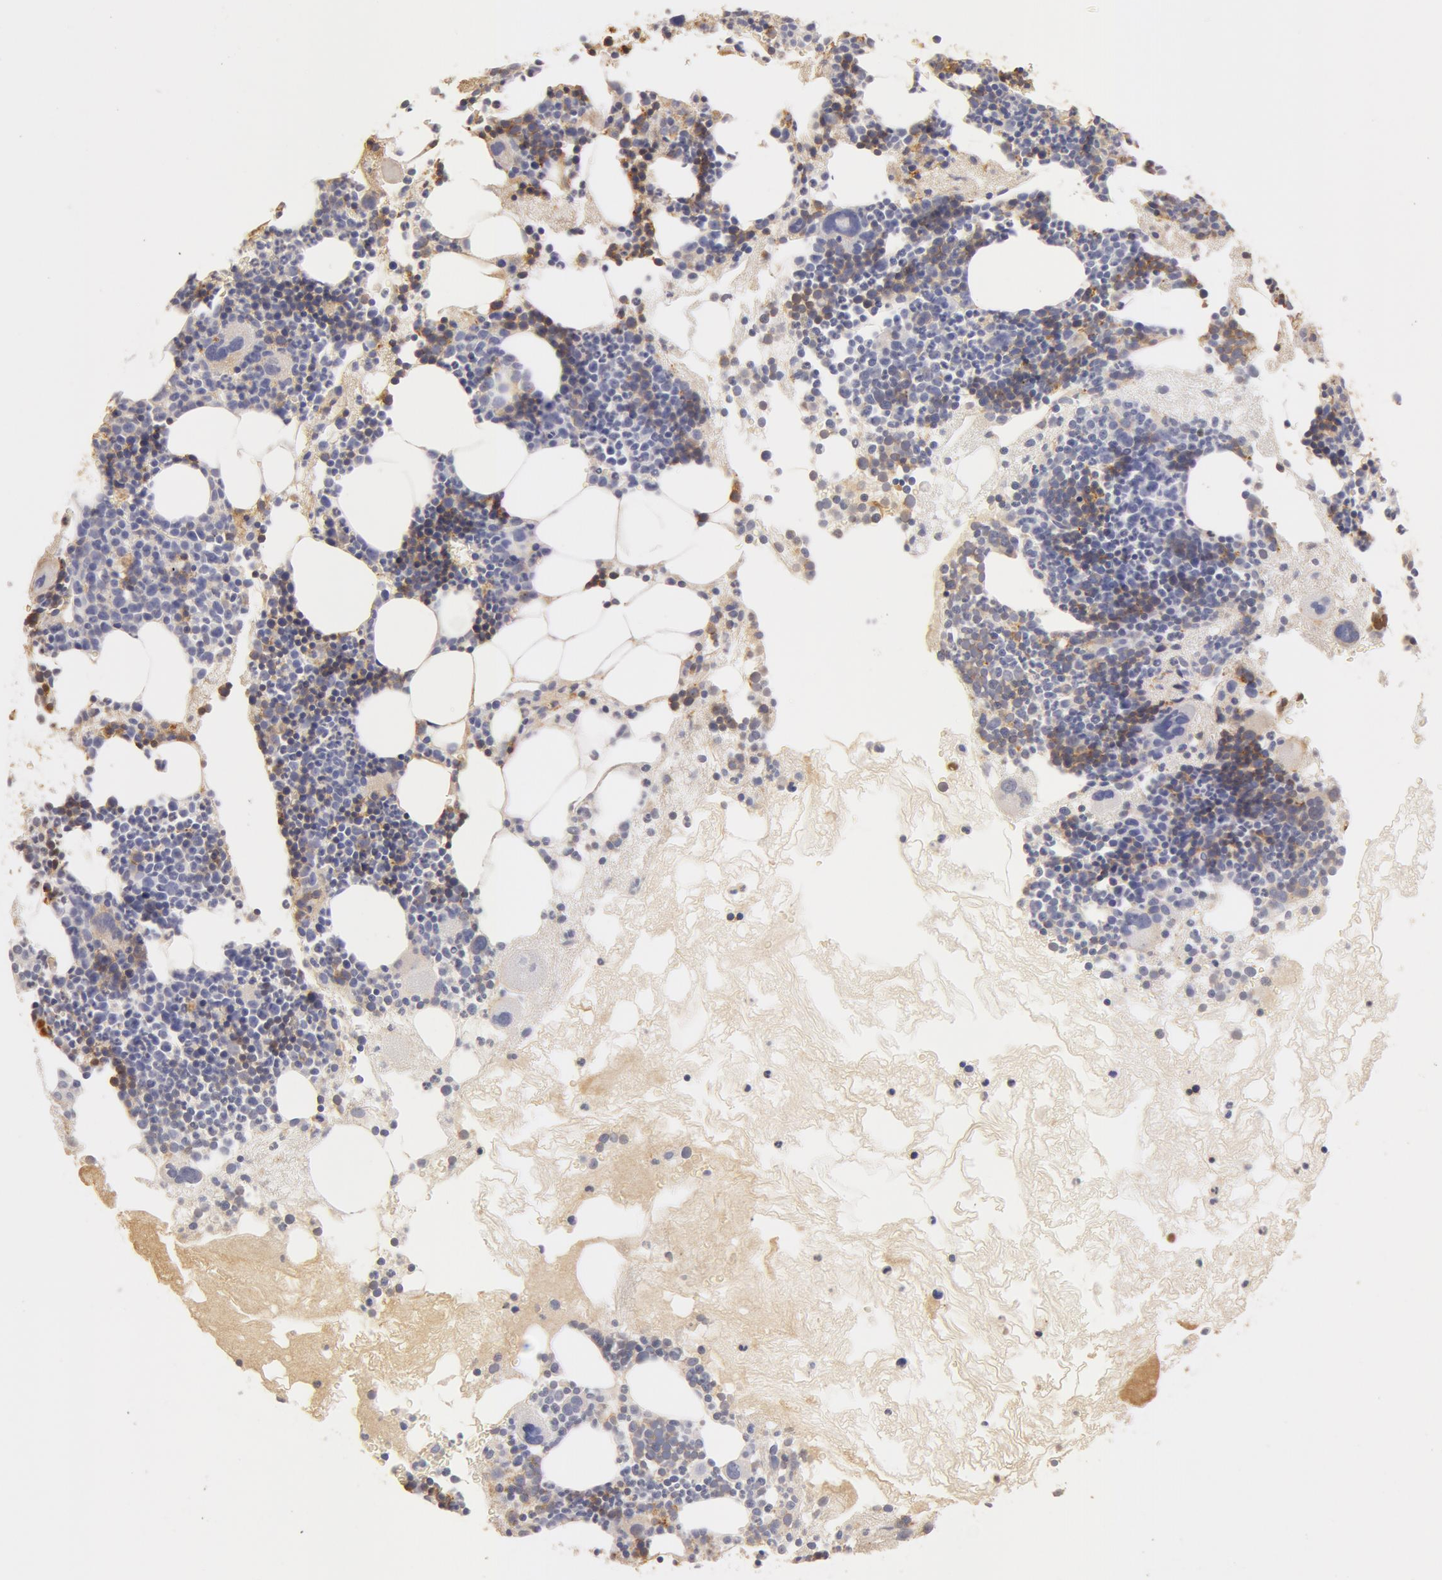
{"staining": {"intensity": "moderate", "quantity": "<25%", "location": "cytoplasmic/membranous"}, "tissue": "bone marrow", "cell_type": "Hematopoietic cells", "image_type": "normal", "snomed": [{"axis": "morphology", "description": "Normal tissue, NOS"}, {"axis": "topography", "description": "Bone marrow"}], "caption": "Immunohistochemistry (IHC) (DAB (3,3'-diaminobenzidine)) staining of benign human bone marrow displays moderate cytoplasmic/membranous protein expression in about <25% of hematopoietic cells. The protein is shown in brown color, while the nuclei are stained blue.", "gene": "TF", "patient": {"sex": "male", "age": 75}}